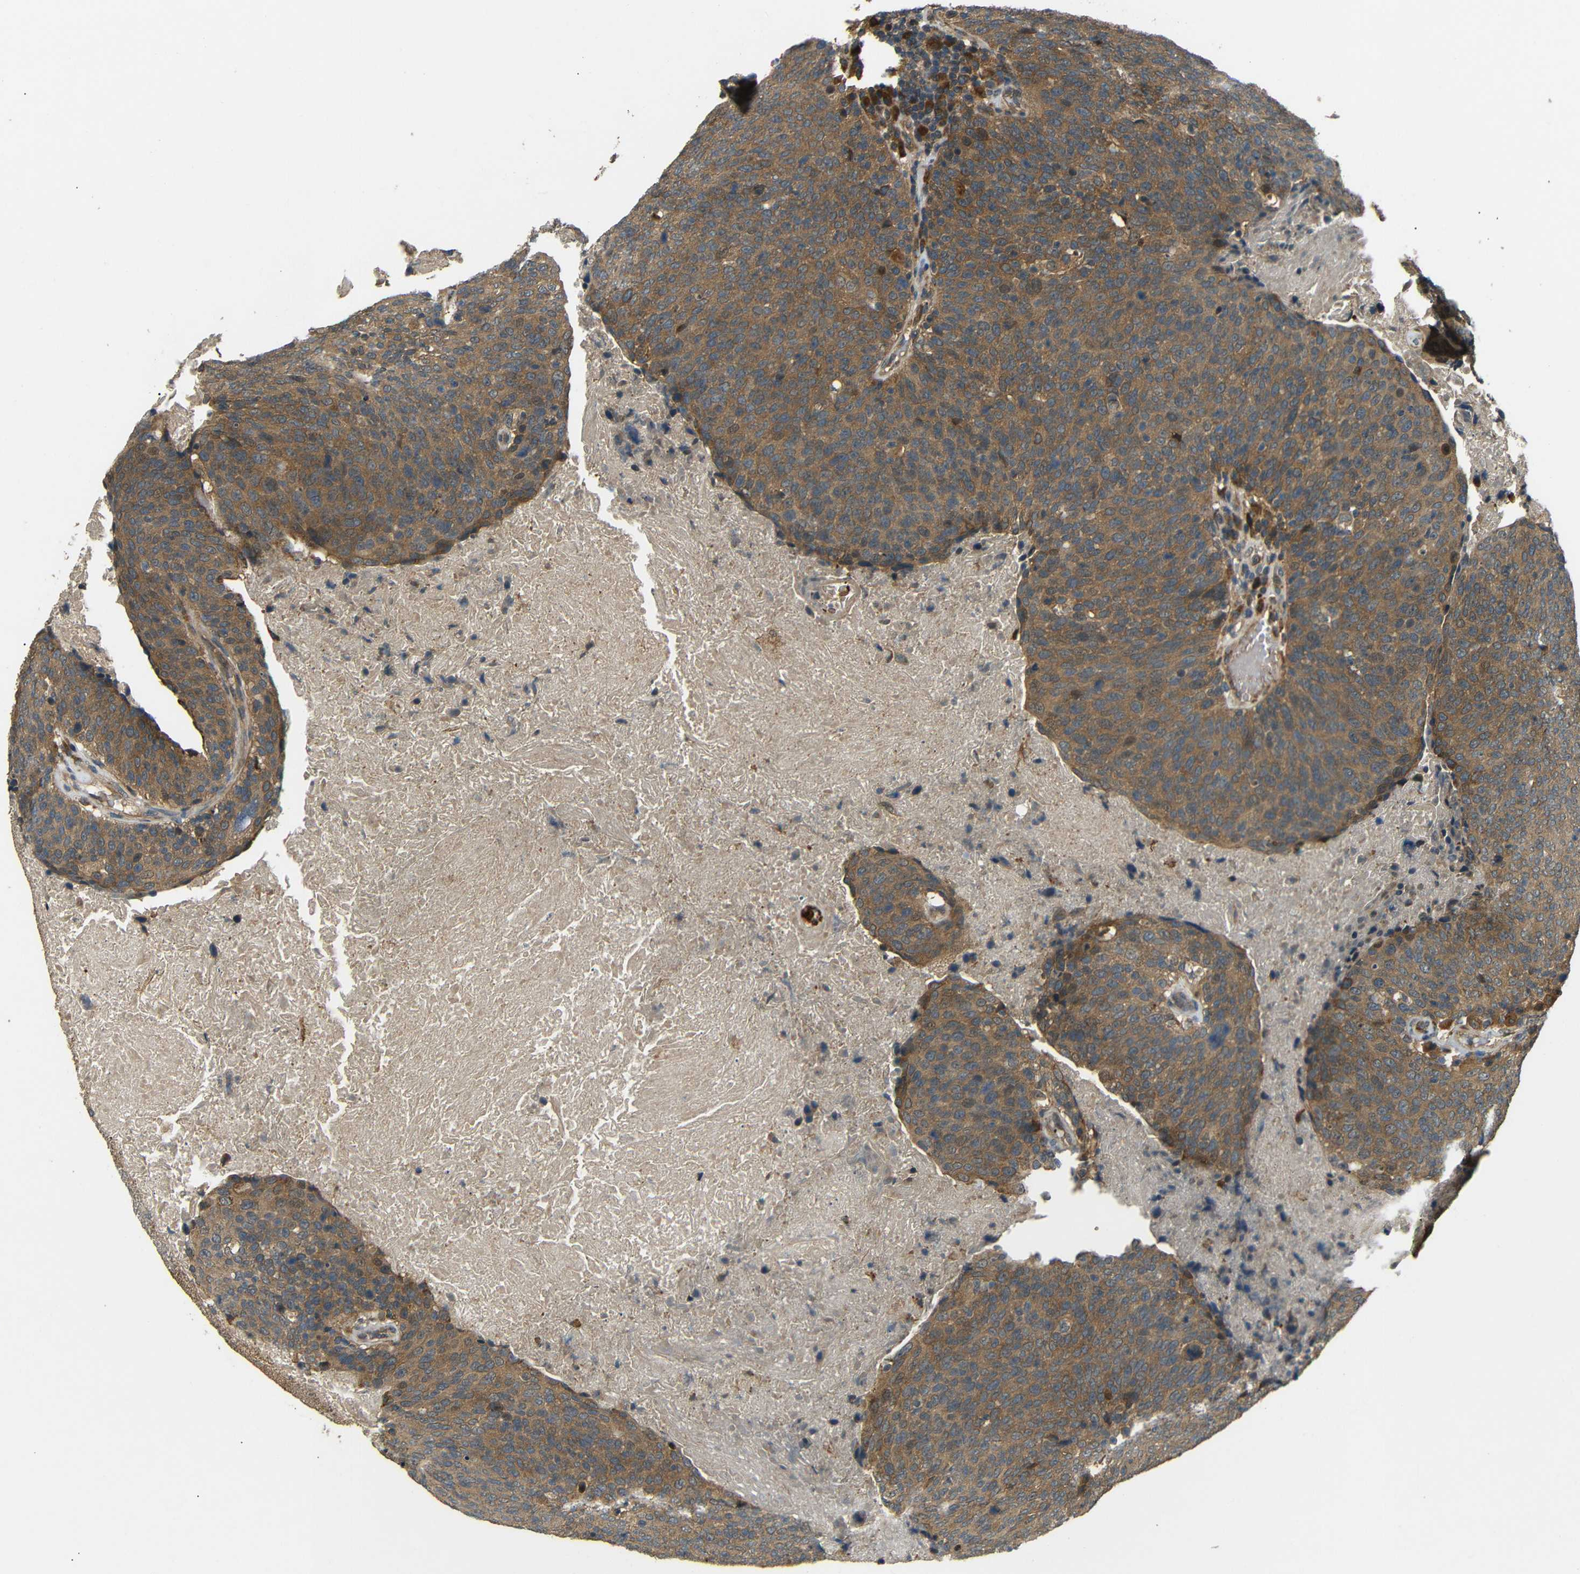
{"staining": {"intensity": "moderate", "quantity": ">75%", "location": "cytoplasmic/membranous"}, "tissue": "head and neck cancer", "cell_type": "Tumor cells", "image_type": "cancer", "snomed": [{"axis": "morphology", "description": "Squamous cell carcinoma, NOS"}, {"axis": "morphology", "description": "Squamous cell carcinoma, metastatic, NOS"}, {"axis": "topography", "description": "Lymph node"}, {"axis": "topography", "description": "Head-Neck"}], "caption": "Tumor cells display moderate cytoplasmic/membranous expression in about >75% of cells in head and neck cancer.", "gene": "EPHB2", "patient": {"sex": "male", "age": 62}}